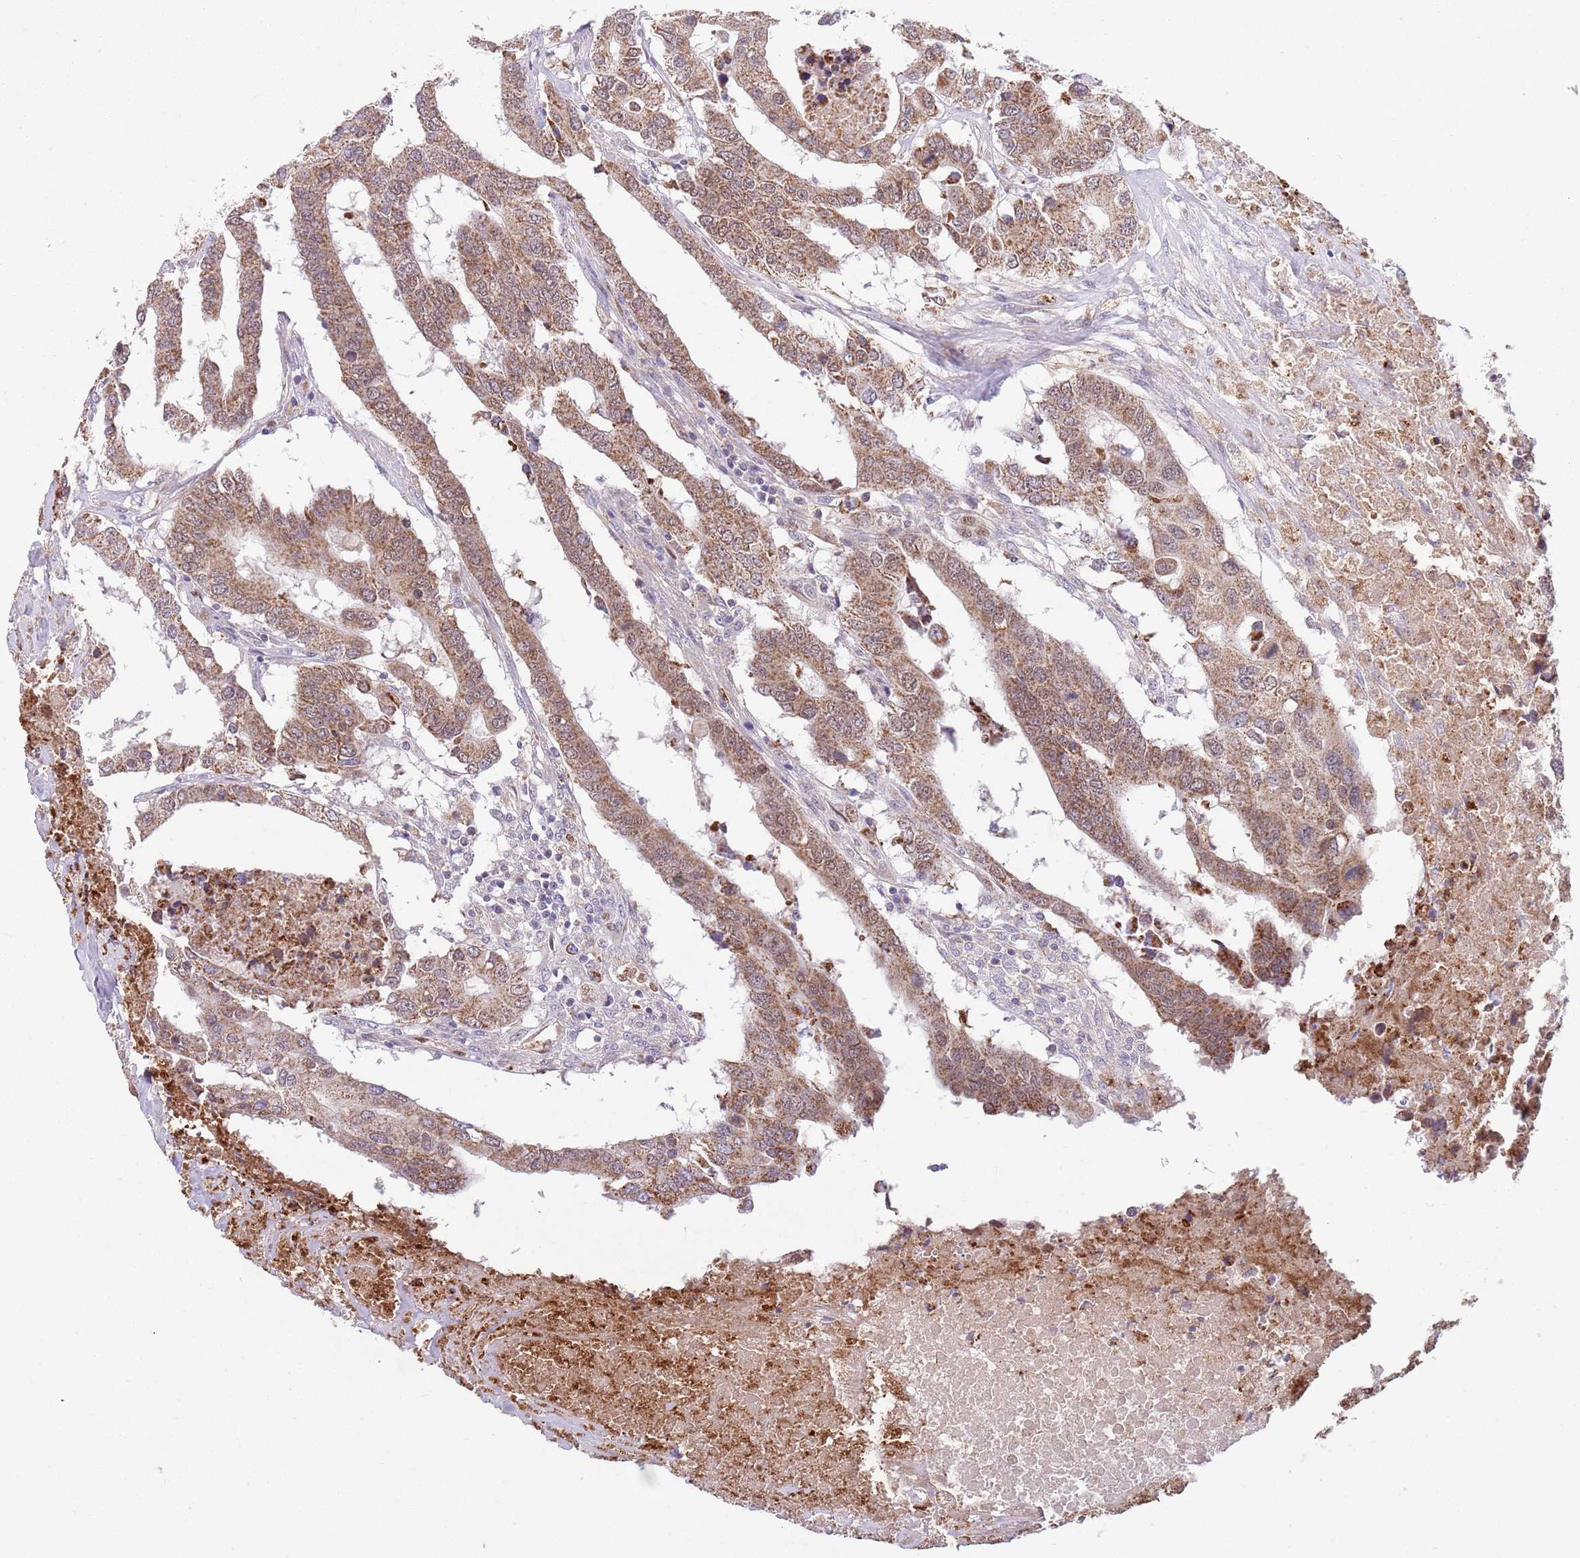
{"staining": {"intensity": "moderate", "quantity": ">75%", "location": "cytoplasmic/membranous,nuclear"}, "tissue": "colorectal cancer", "cell_type": "Tumor cells", "image_type": "cancer", "snomed": [{"axis": "morphology", "description": "Adenocarcinoma, NOS"}, {"axis": "topography", "description": "Colon"}], "caption": "Colorectal adenocarcinoma stained with a brown dye reveals moderate cytoplasmic/membranous and nuclear positive staining in approximately >75% of tumor cells.", "gene": "DDT", "patient": {"sex": "male", "age": 77}}